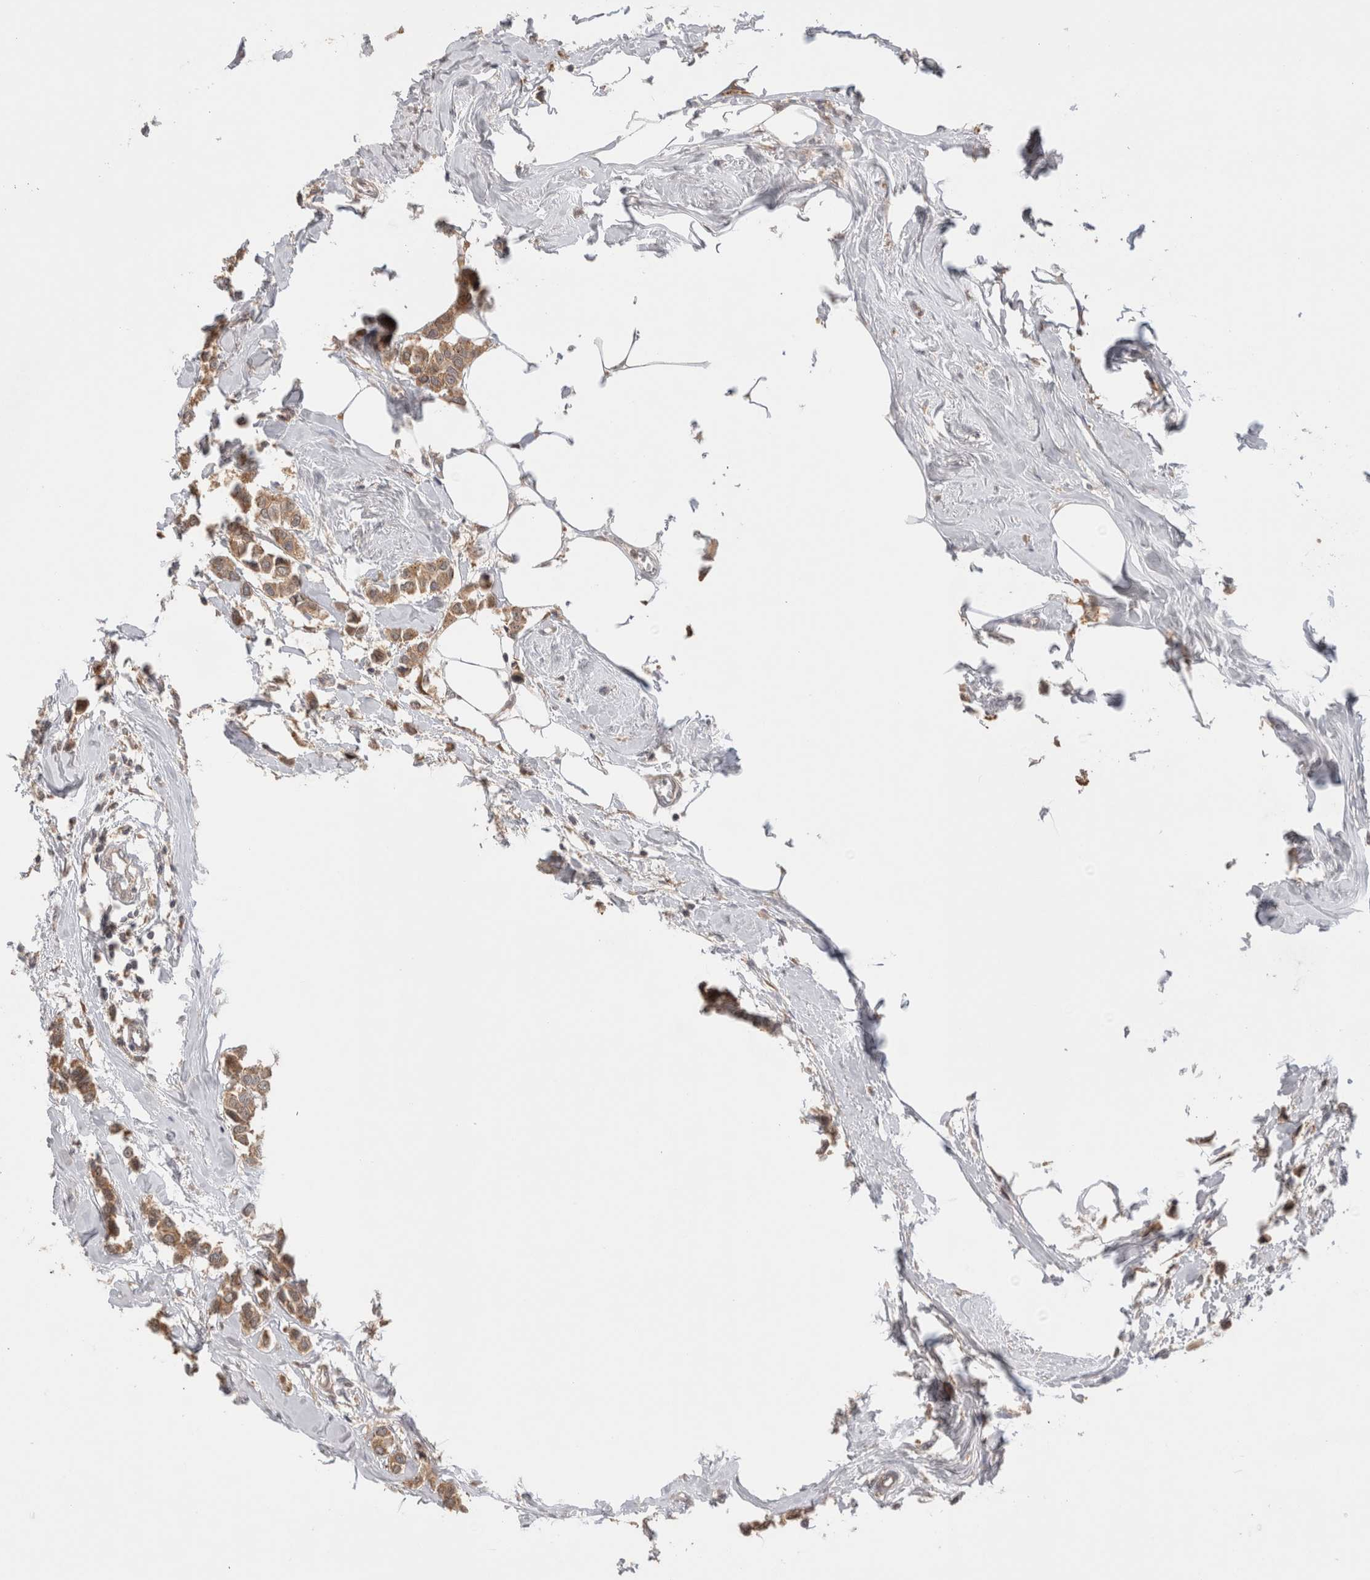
{"staining": {"intensity": "moderate", "quantity": ">75%", "location": "cytoplasmic/membranous"}, "tissue": "breast cancer", "cell_type": "Tumor cells", "image_type": "cancer", "snomed": [{"axis": "morphology", "description": "Lobular carcinoma"}, {"axis": "topography", "description": "Breast"}], "caption": "Tumor cells demonstrate medium levels of moderate cytoplasmic/membranous staining in approximately >75% of cells in breast lobular carcinoma.", "gene": "VPS28", "patient": {"sex": "female", "age": 51}}